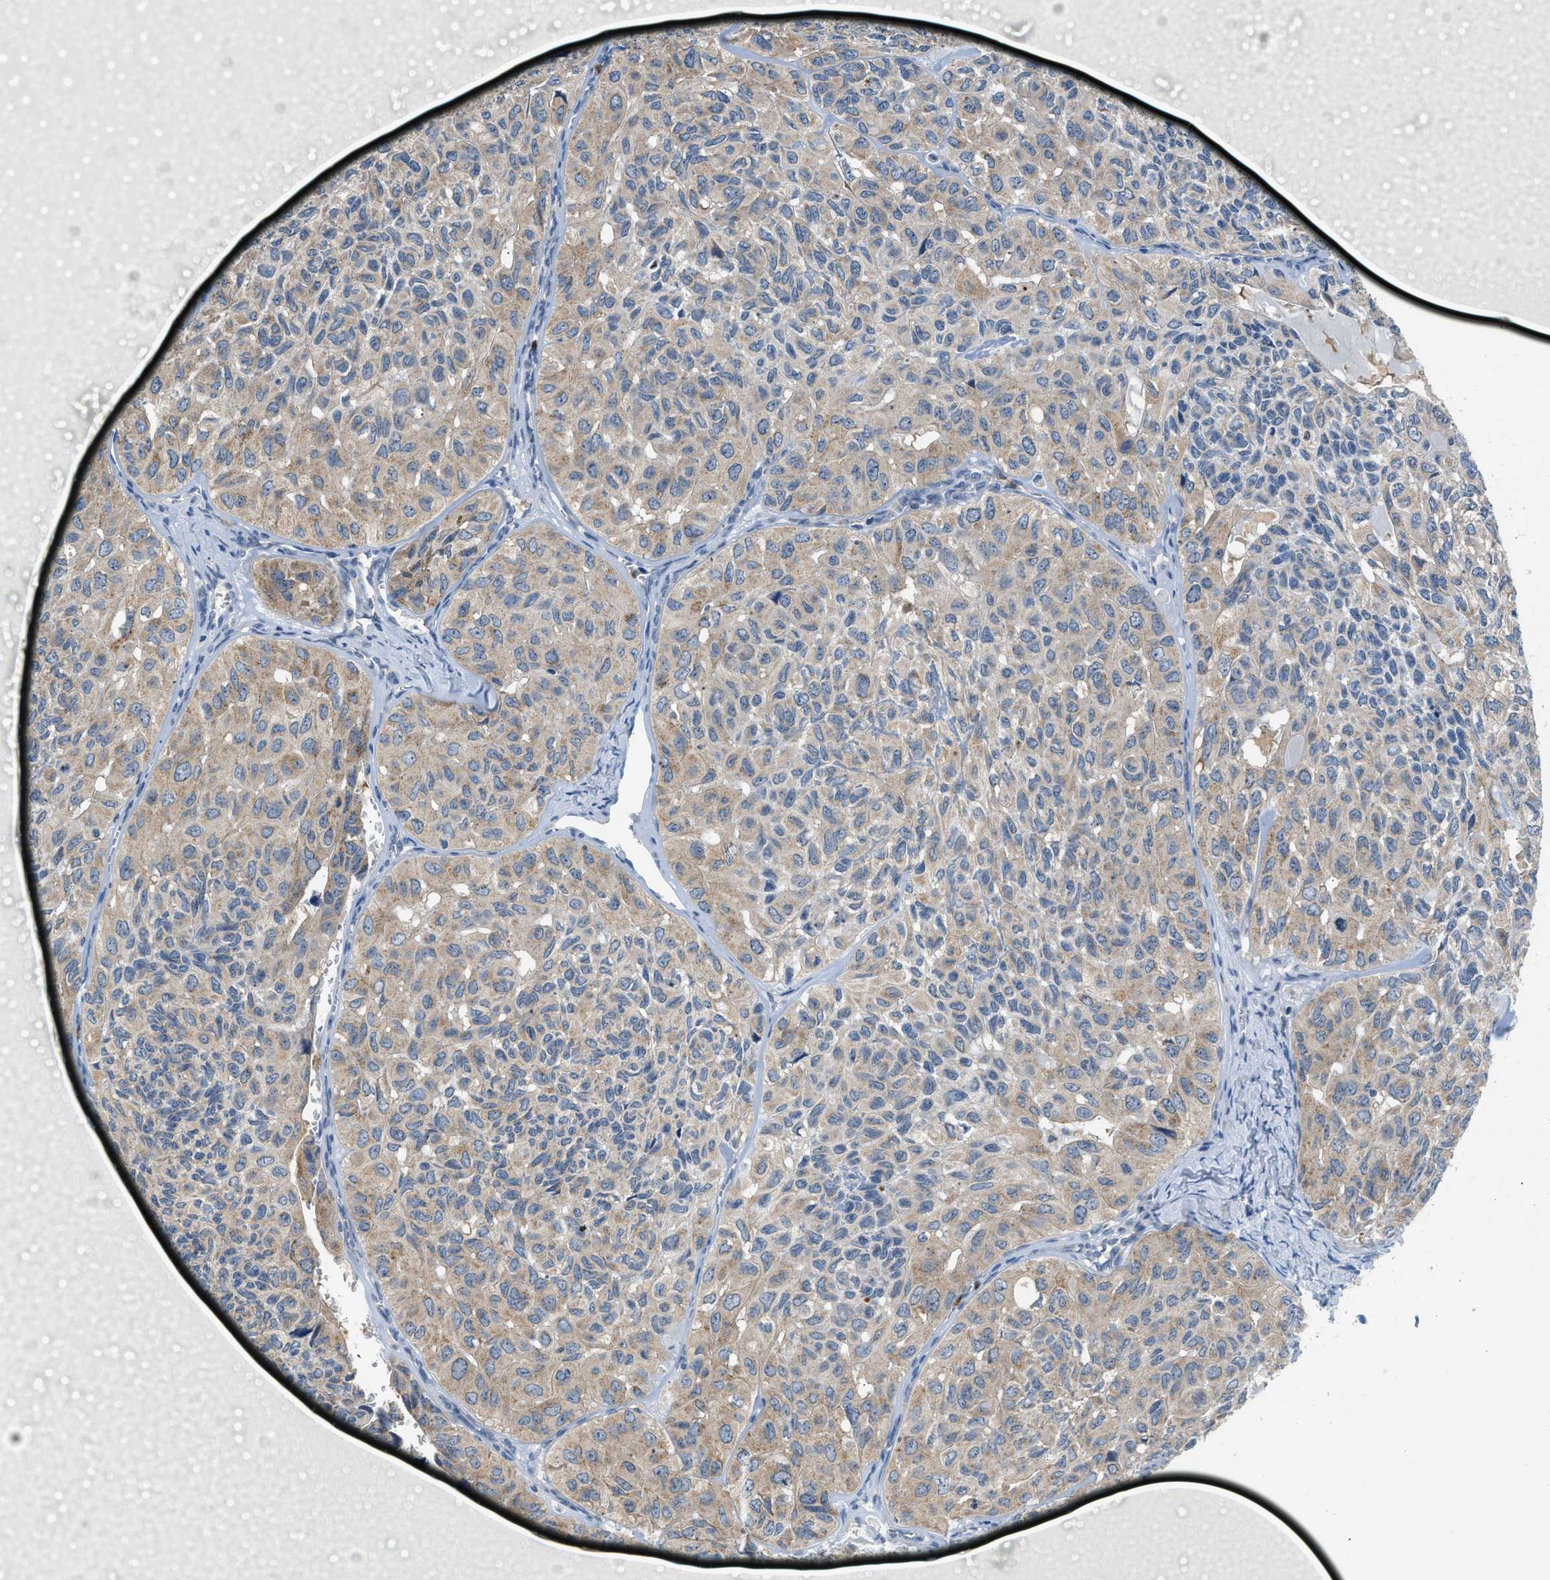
{"staining": {"intensity": "weak", "quantity": ">75%", "location": "cytoplasmic/membranous"}, "tissue": "head and neck cancer", "cell_type": "Tumor cells", "image_type": "cancer", "snomed": [{"axis": "morphology", "description": "Adenocarcinoma, NOS"}, {"axis": "topography", "description": "Salivary gland, NOS"}, {"axis": "topography", "description": "Head-Neck"}], "caption": "A high-resolution photomicrograph shows immunohistochemistry (IHC) staining of head and neck cancer (adenocarcinoma), which exhibits weak cytoplasmic/membranous expression in approximately >75% of tumor cells.", "gene": "TOMM34", "patient": {"sex": "female", "age": 76}}